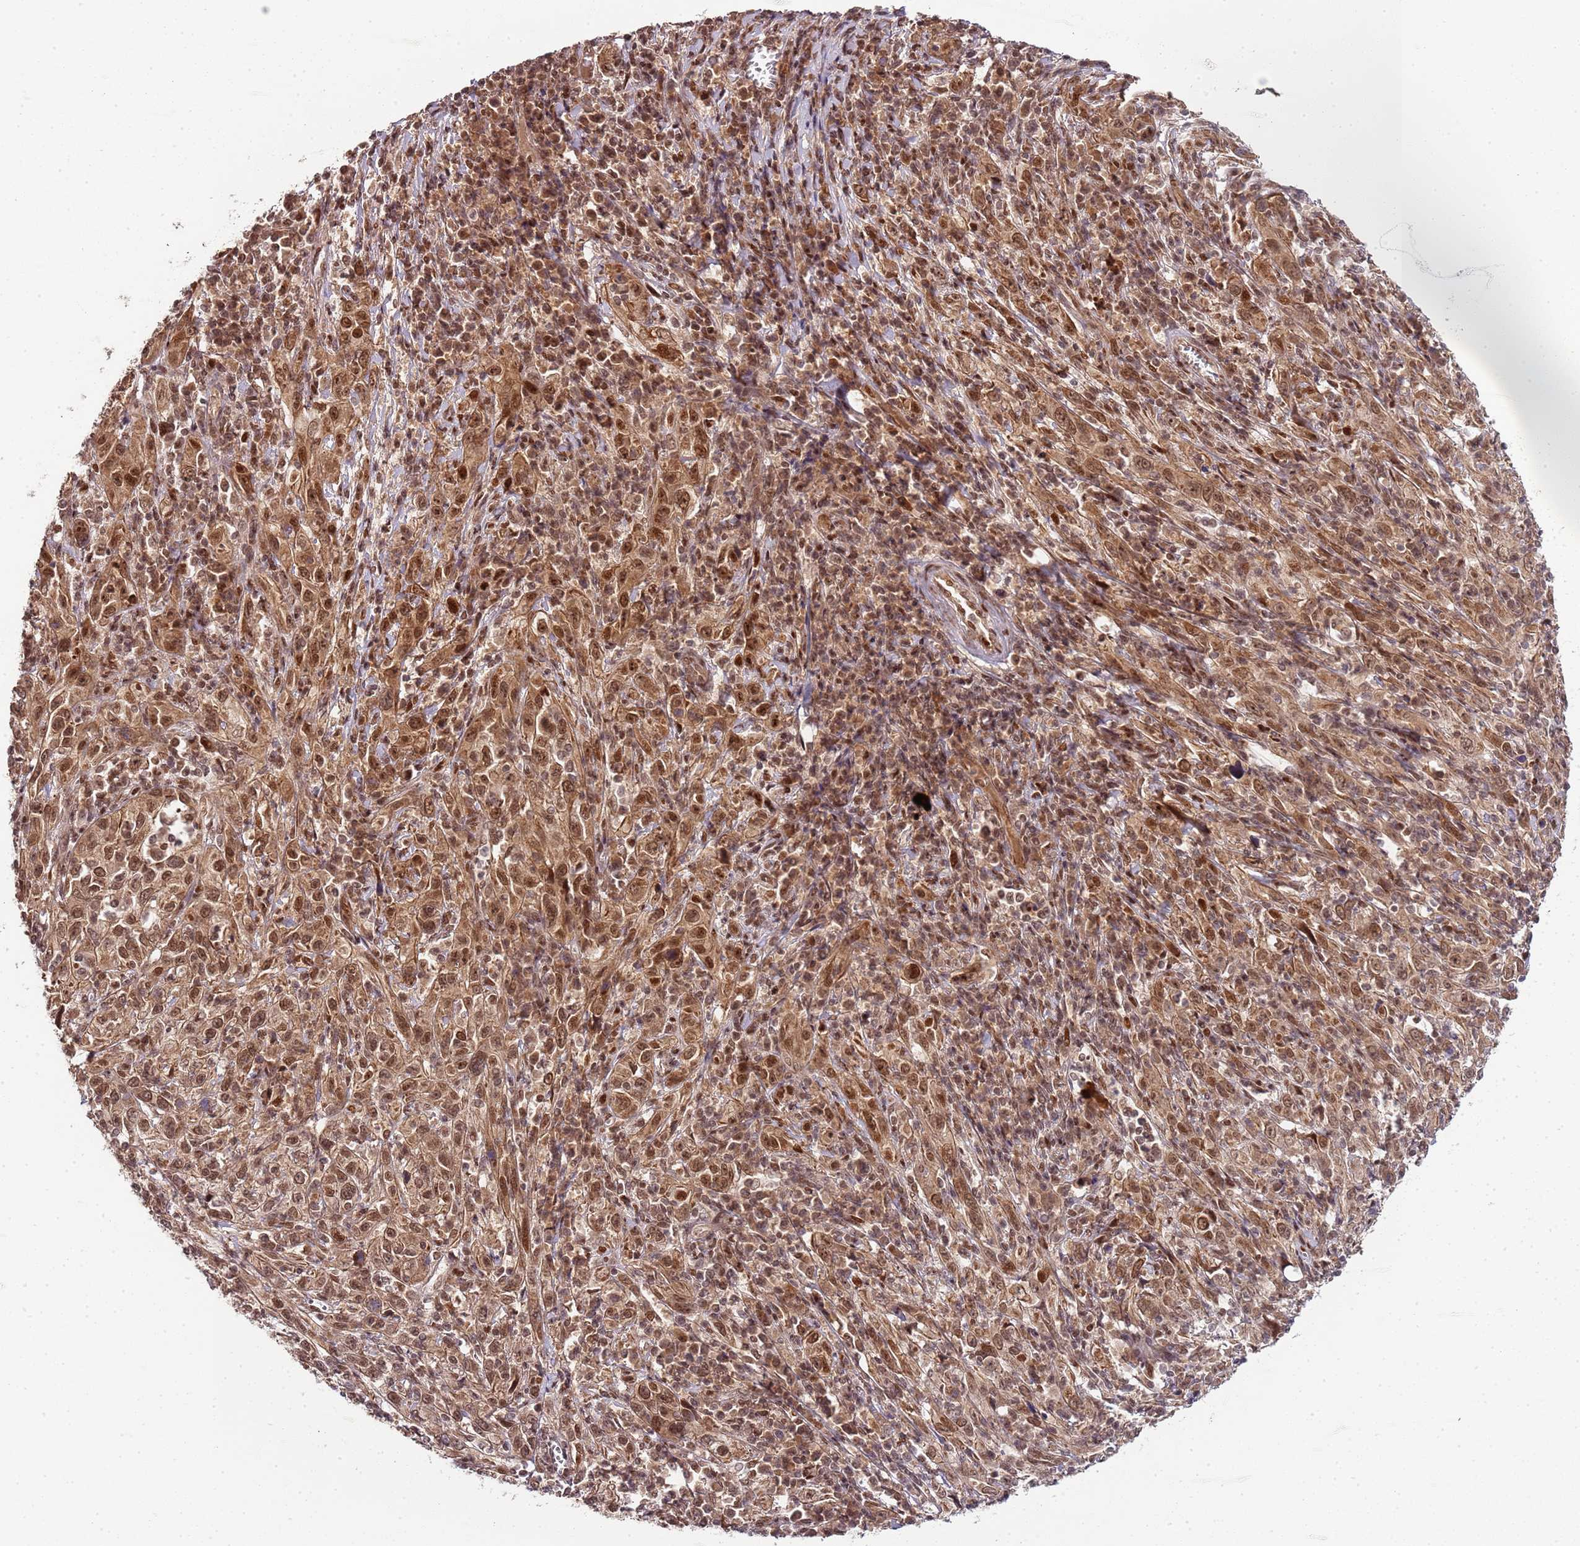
{"staining": {"intensity": "moderate", "quantity": ">75%", "location": "cytoplasmic/membranous,nuclear"}, "tissue": "cervical cancer", "cell_type": "Tumor cells", "image_type": "cancer", "snomed": [{"axis": "morphology", "description": "Squamous cell carcinoma, NOS"}, {"axis": "topography", "description": "Cervix"}], "caption": "About >75% of tumor cells in human cervical cancer (squamous cell carcinoma) exhibit moderate cytoplasmic/membranous and nuclear protein positivity as visualized by brown immunohistochemical staining.", "gene": "EDC3", "patient": {"sex": "female", "age": 46}}